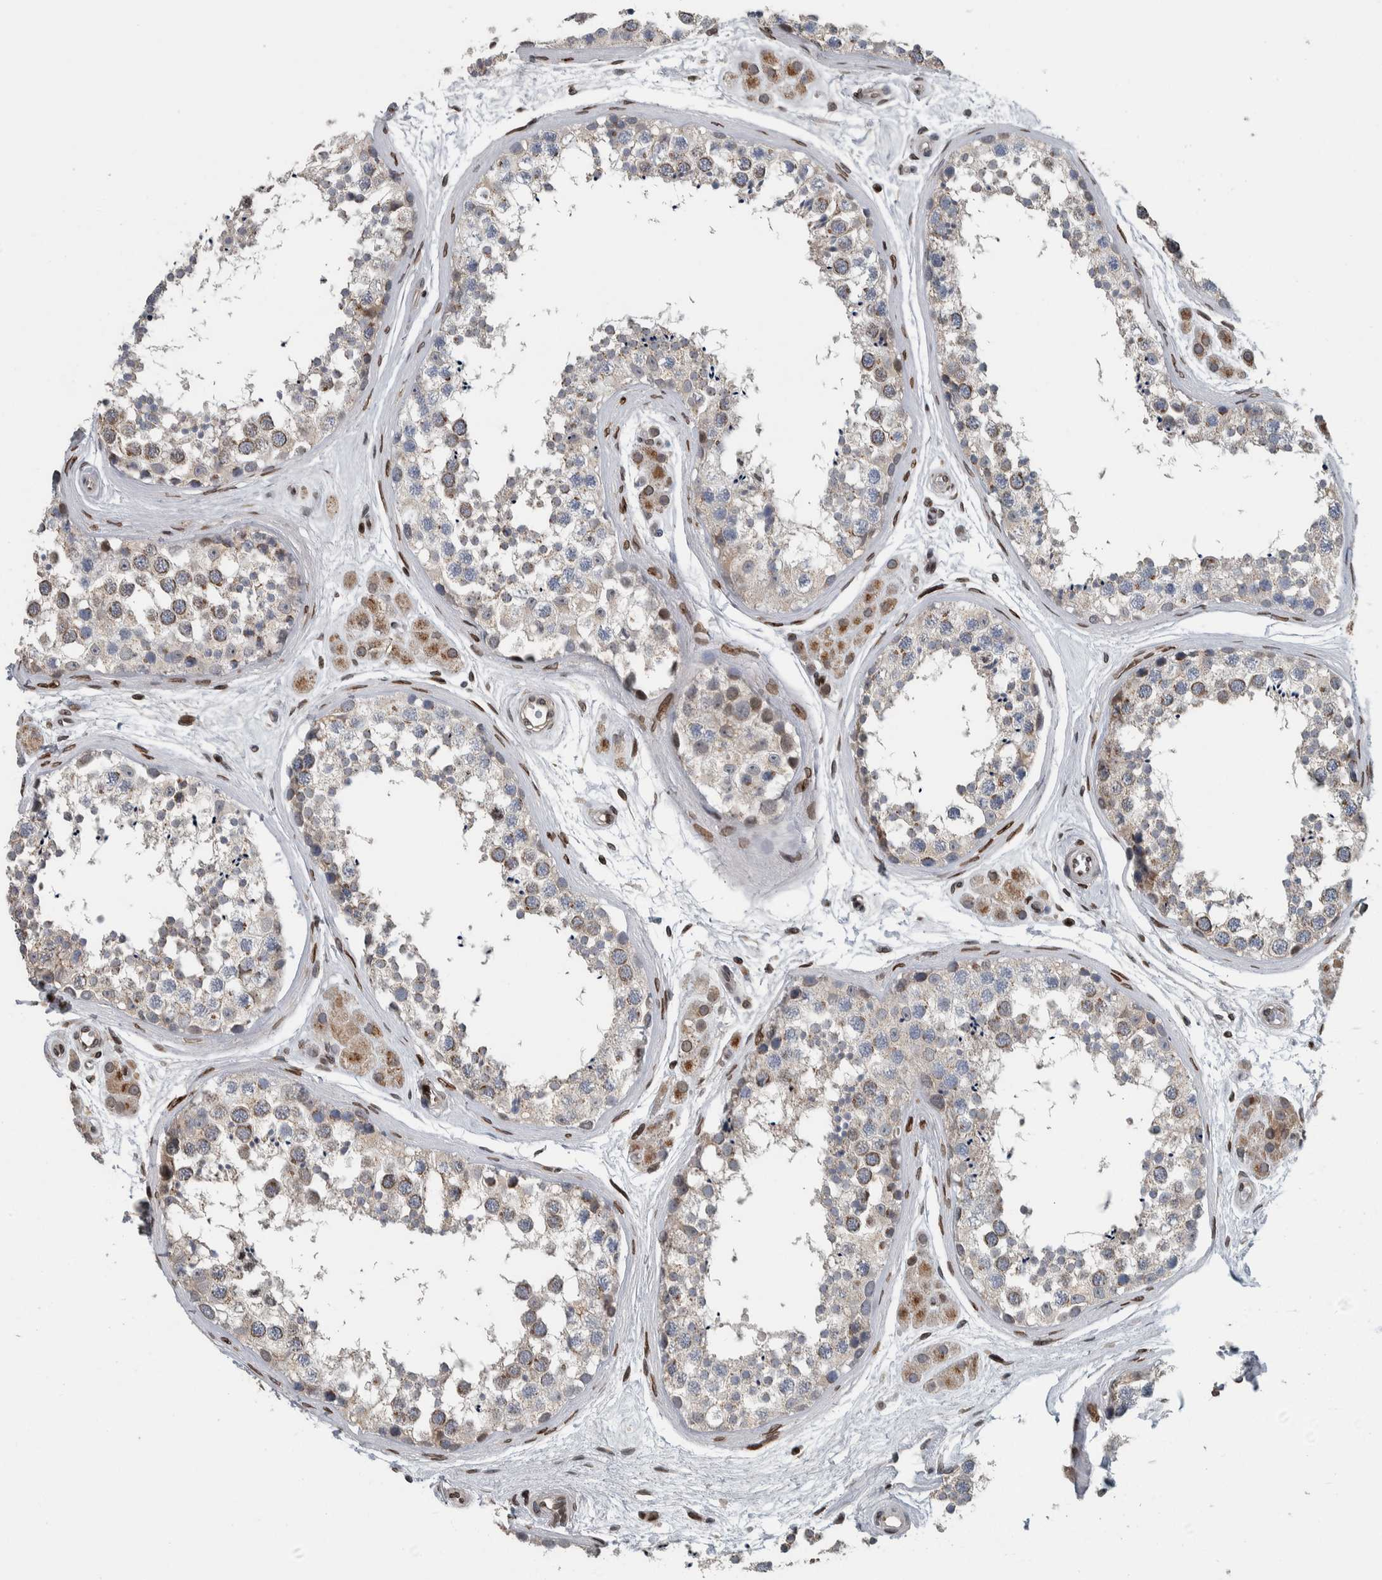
{"staining": {"intensity": "weak", "quantity": "<25%", "location": "cytoplasmic/membranous"}, "tissue": "testis", "cell_type": "Cells in seminiferous ducts", "image_type": "normal", "snomed": [{"axis": "morphology", "description": "Normal tissue, NOS"}, {"axis": "topography", "description": "Testis"}], "caption": "This image is of benign testis stained with immunohistochemistry to label a protein in brown with the nuclei are counter-stained blue. There is no expression in cells in seminiferous ducts. The staining is performed using DAB (3,3'-diaminobenzidine) brown chromogen with nuclei counter-stained in using hematoxylin.", "gene": "FAM135B", "patient": {"sex": "male", "age": 56}}